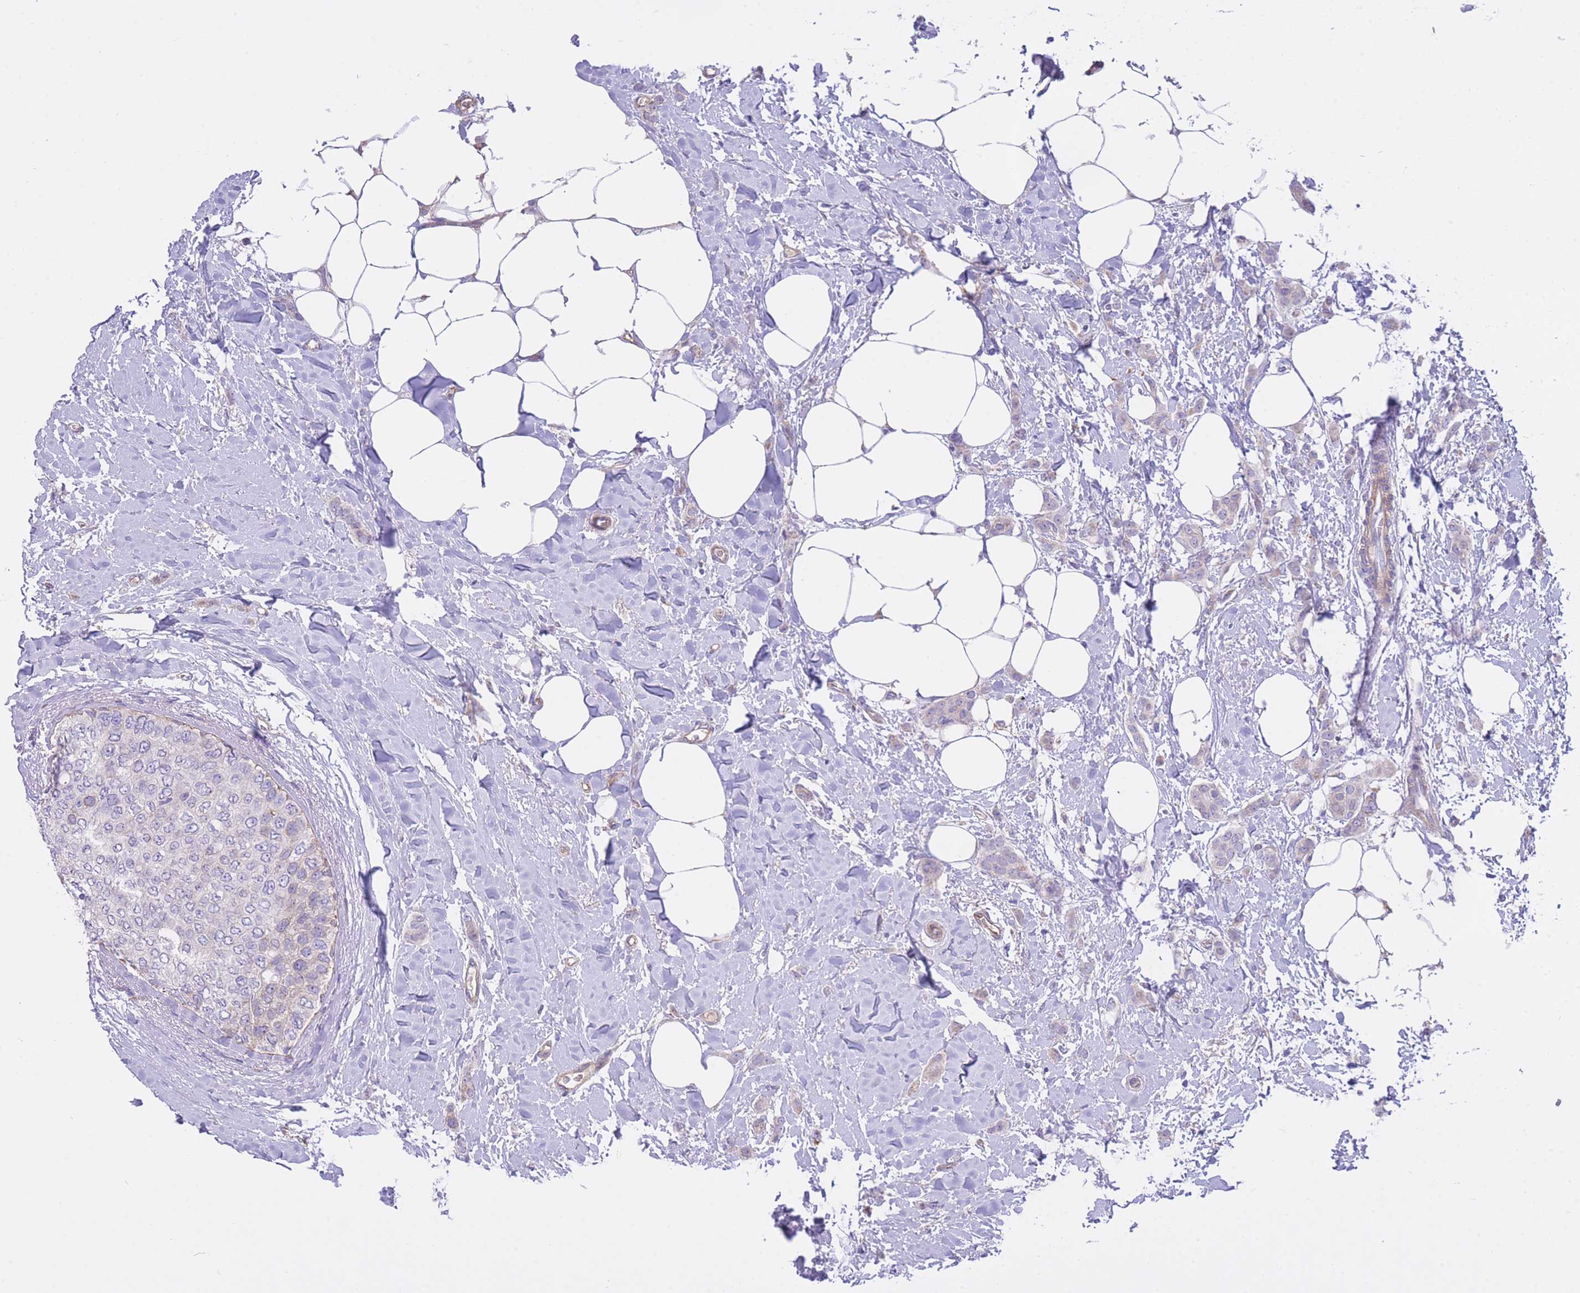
{"staining": {"intensity": "negative", "quantity": "none", "location": "none"}, "tissue": "breast cancer", "cell_type": "Tumor cells", "image_type": "cancer", "snomed": [{"axis": "morphology", "description": "Duct carcinoma"}, {"axis": "topography", "description": "Breast"}], "caption": "Tumor cells show no significant expression in breast cancer. (DAB immunohistochemistry (IHC), high magnification).", "gene": "PGM1", "patient": {"sex": "female", "age": 72}}